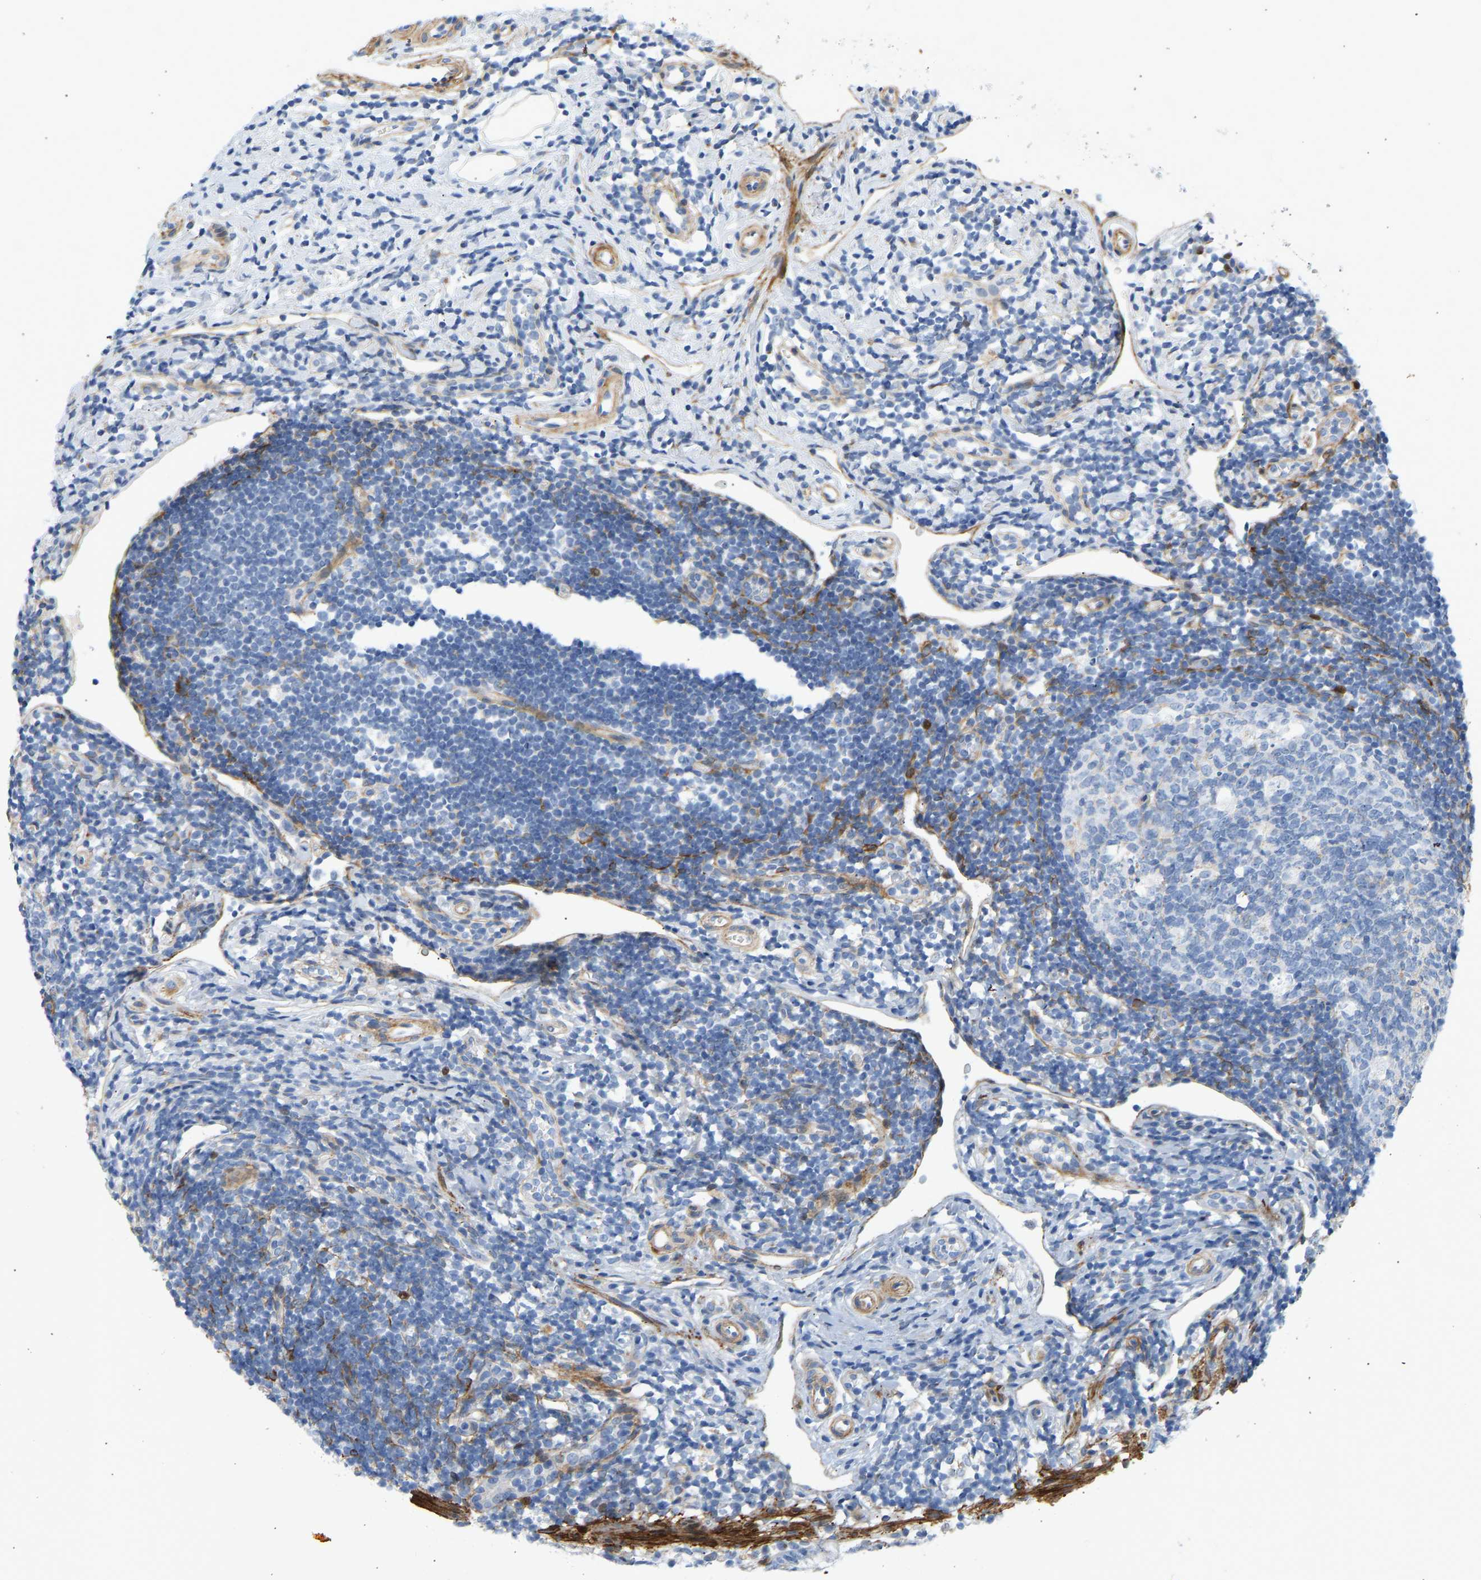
{"staining": {"intensity": "moderate", "quantity": "25%-75%", "location": "cytoplasmic/membranous"}, "tissue": "appendix", "cell_type": "Glandular cells", "image_type": "normal", "snomed": [{"axis": "morphology", "description": "Normal tissue, NOS"}, {"axis": "topography", "description": "Appendix"}], "caption": "This image reveals immunohistochemistry (IHC) staining of benign human appendix, with medium moderate cytoplasmic/membranous staining in about 25%-75% of glandular cells.", "gene": "SLC30A7", "patient": {"sex": "female", "age": 20}}